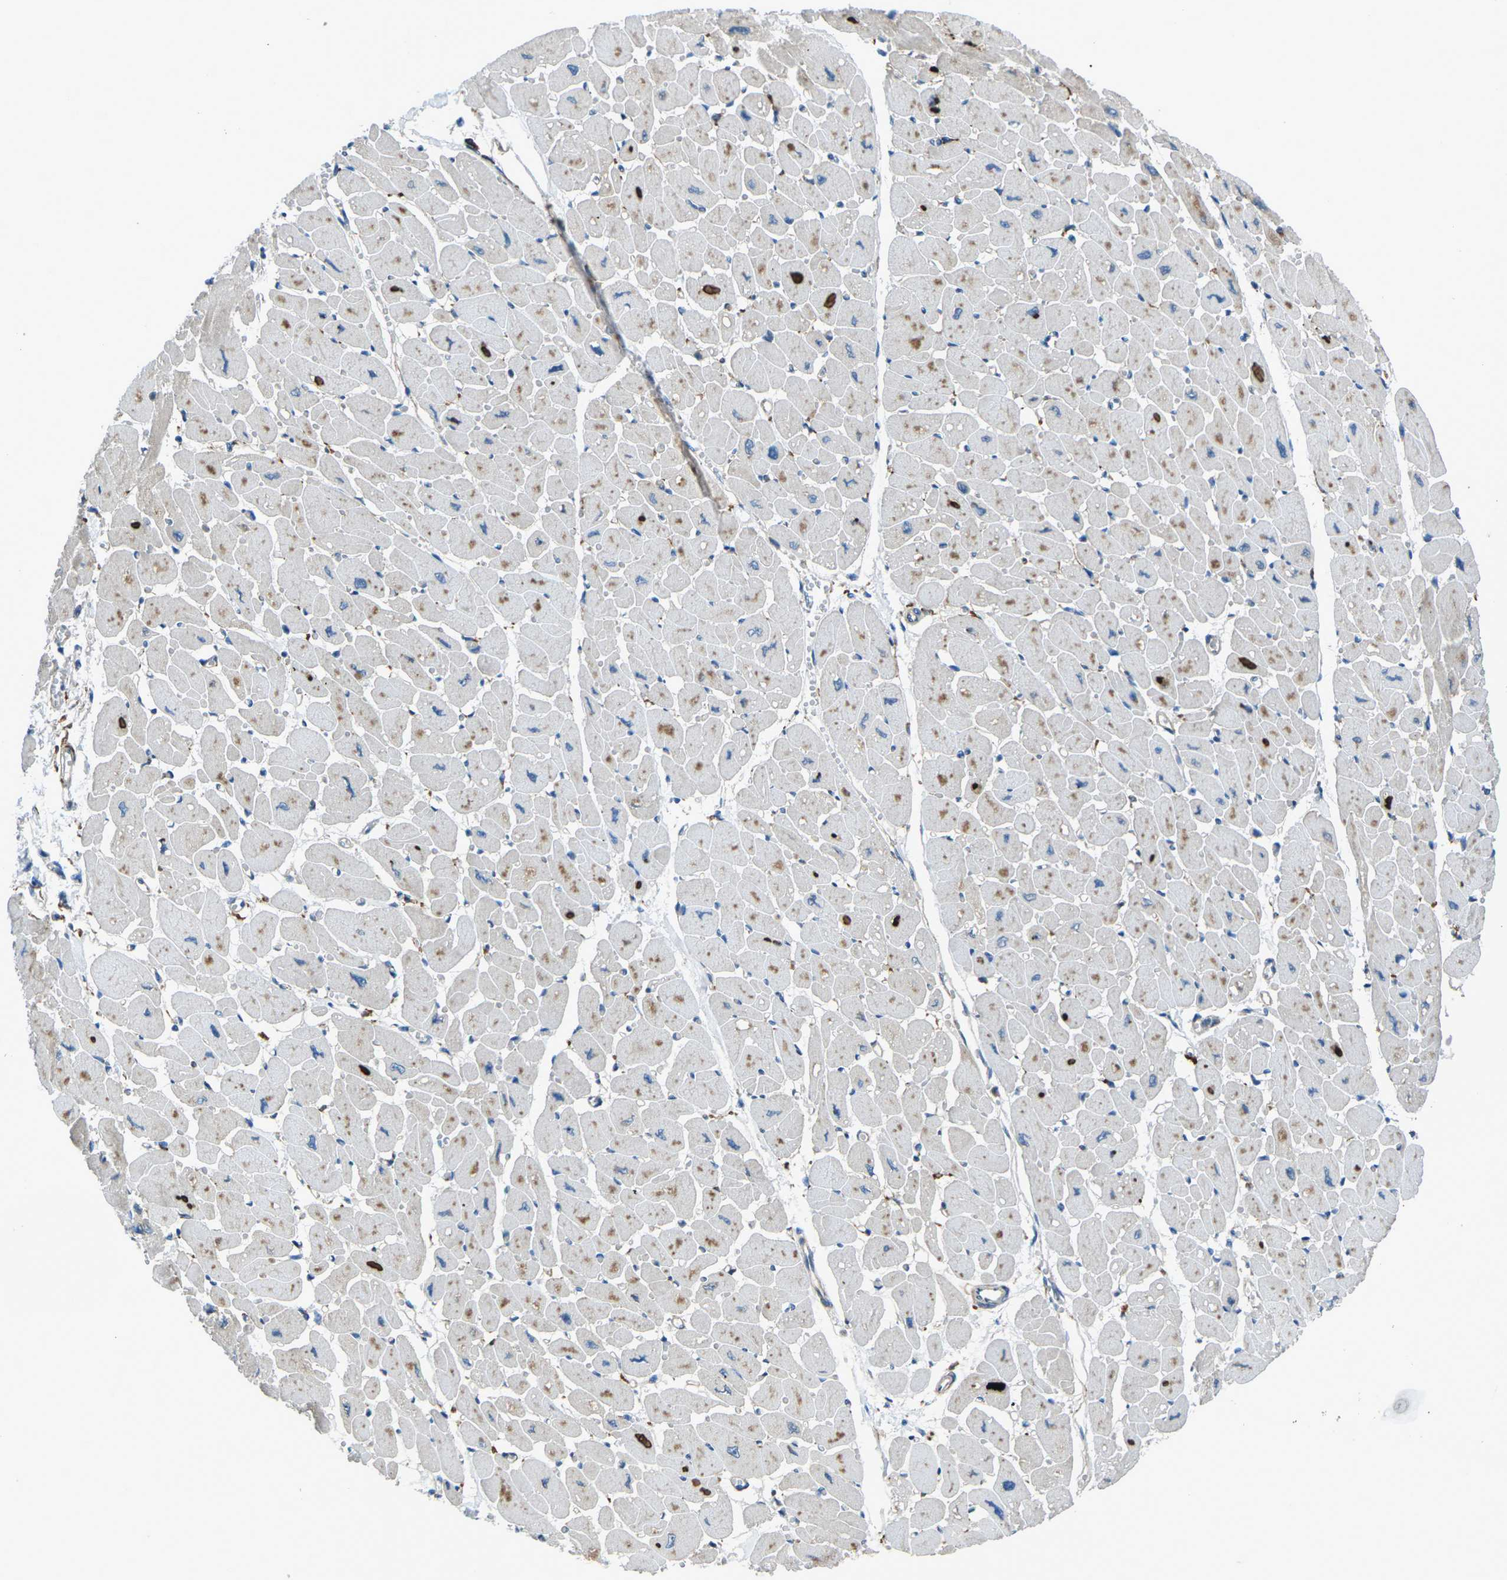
{"staining": {"intensity": "moderate", "quantity": "<25%", "location": "cytoplasmic/membranous"}, "tissue": "heart muscle", "cell_type": "Cardiomyocytes", "image_type": "normal", "snomed": [{"axis": "morphology", "description": "Normal tissue, NOS"}, {"axis": "topography", "description": "Heart"}], "caption": "Immunohistochemistry of normal human heart muscle demonstrates low levels of moderate cytoplasmic/membranous positivity in about <25% of cardiomyocytes. (Stains: DAB in brown, nuclei in blue, Microscopy: brightfield microscopy at high magnification).", "gene": "CDK17", "patient": {"sex": "female", "age": 54}}